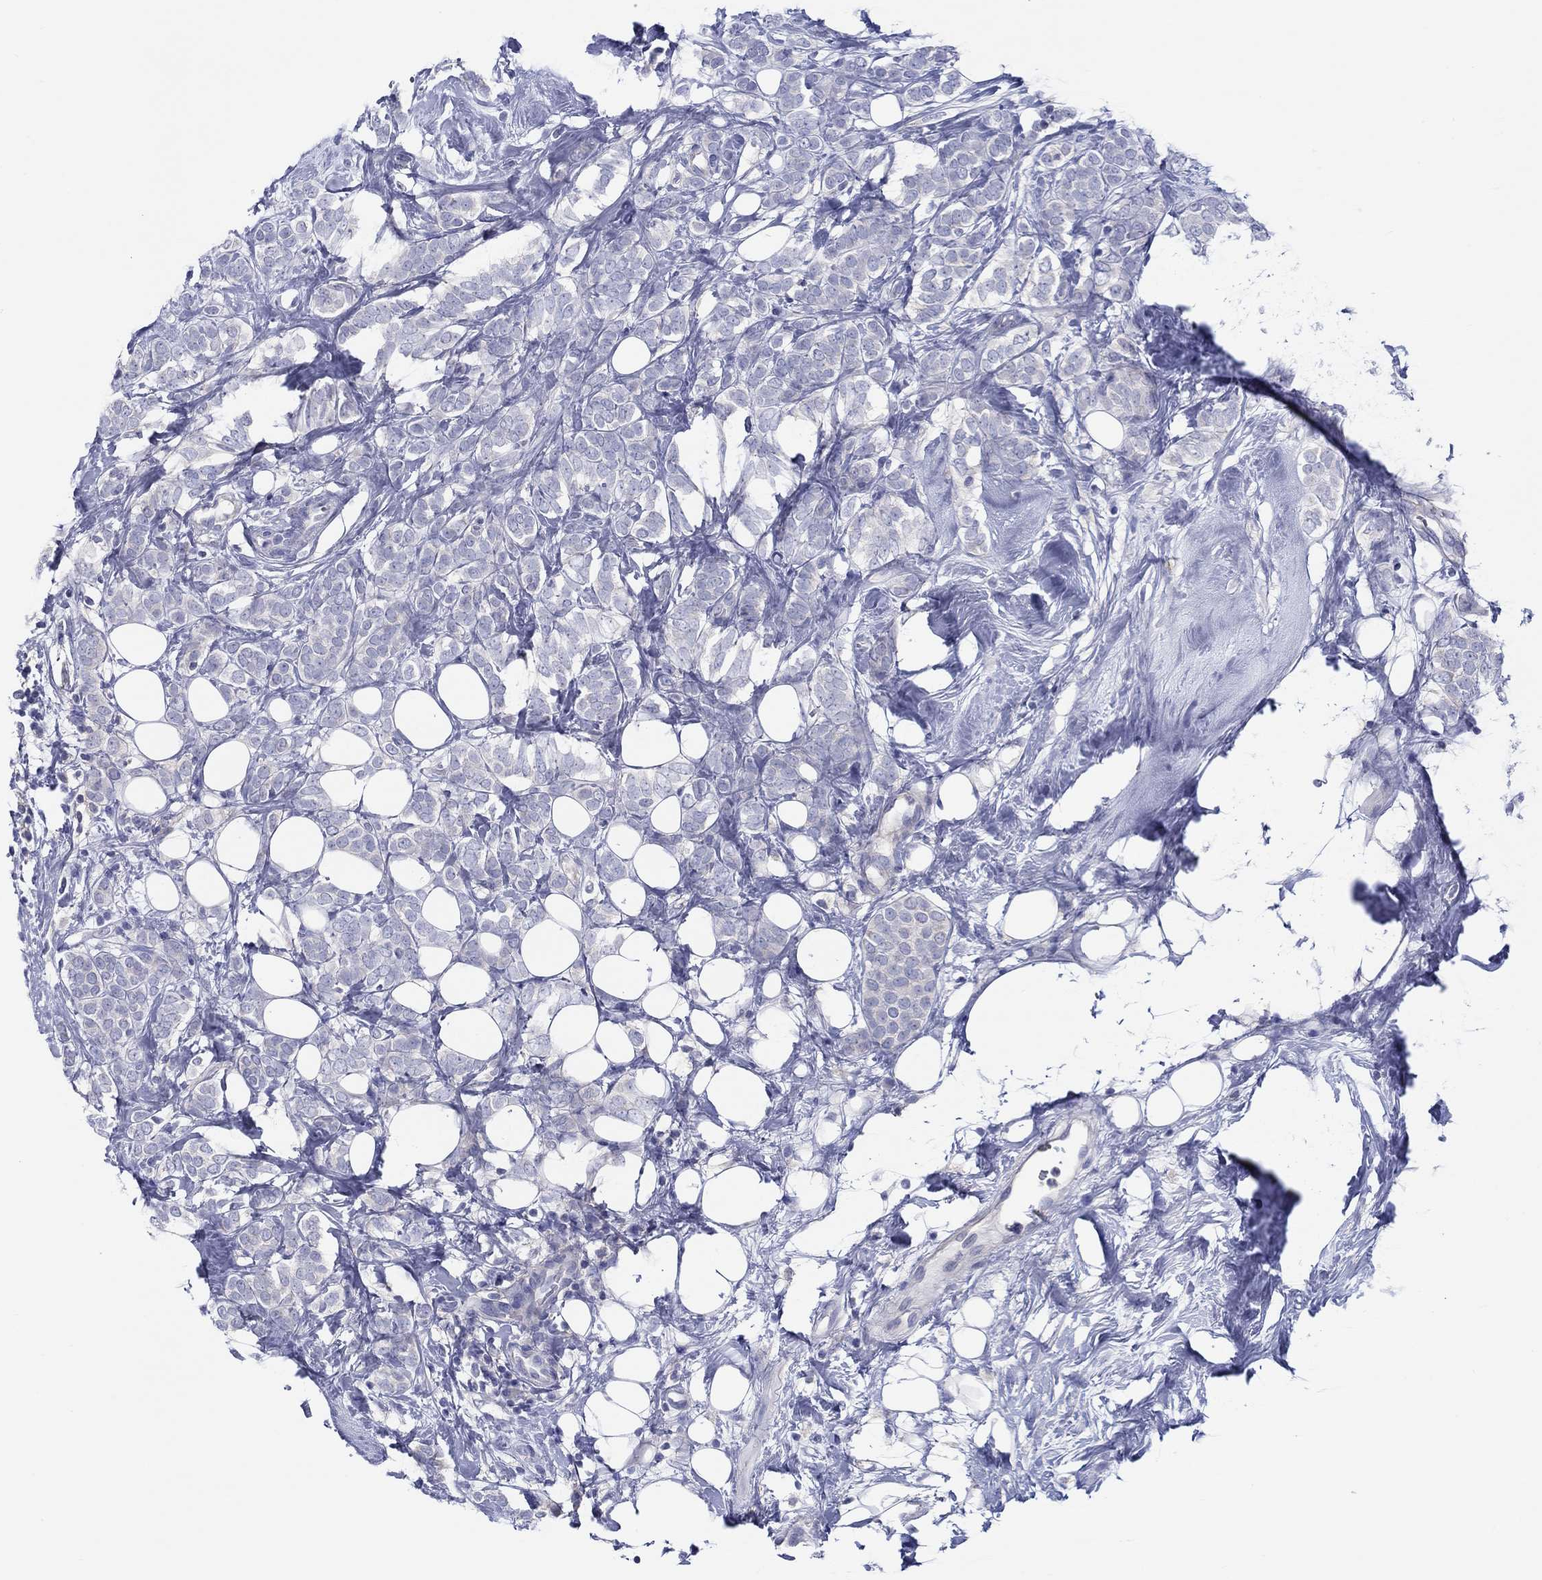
{"staining": {"intensity": "negative", "quantity": "none", "location": "none"}, "tissue": "breast cancer", "cell_type": "Tumor cells", "image_type": "cancer", "snomed": [{"axis": "morphology", "description": "Lobular carcinoma"}, {"axis": "topography", "description": "Breast"}], "caption": "Human breast lobular carcinoma stained for a protein using immunohistochemistry displays no expression in tumor cells.", "gene": "HAPLN4", "patient": {"sex": "female", "age": 49}}